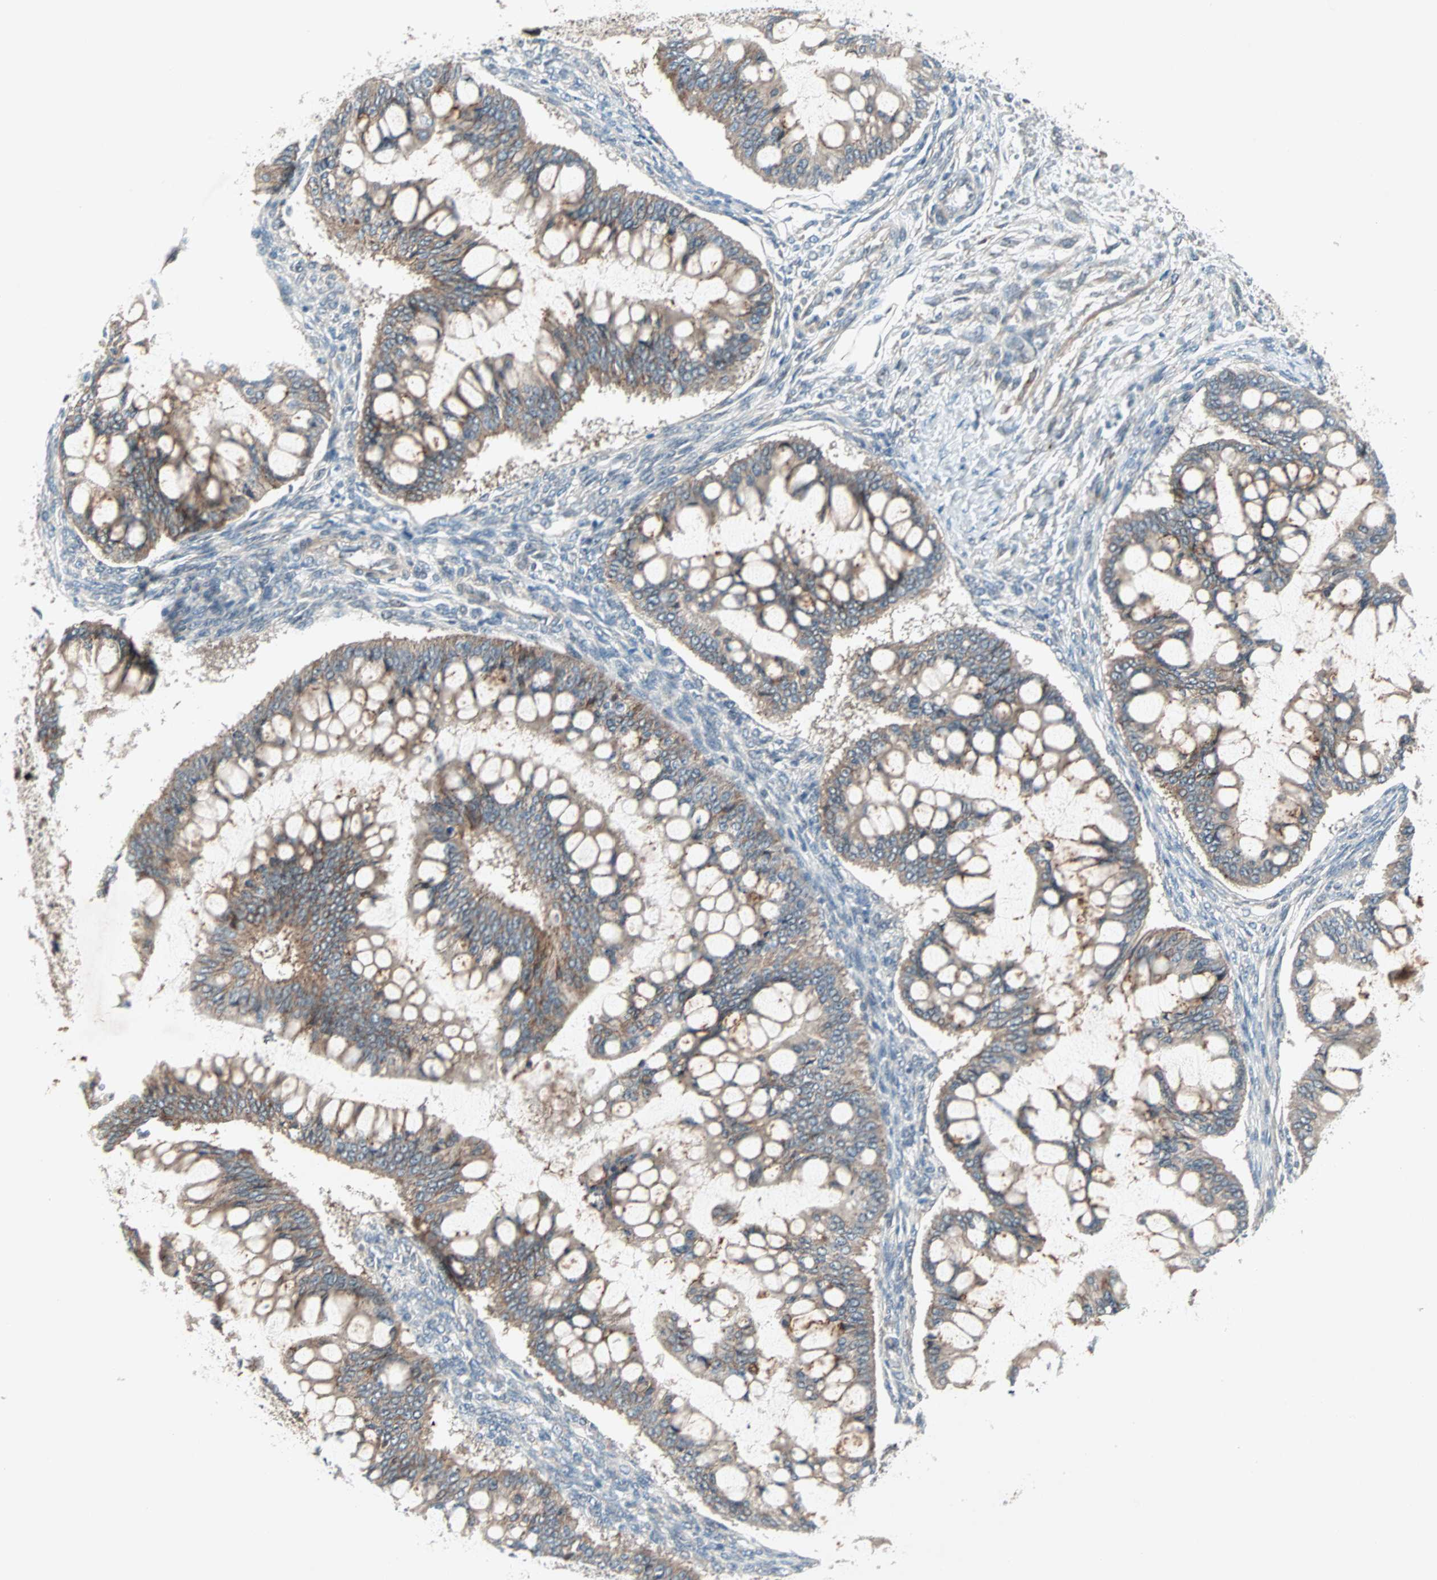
{"staining": {"intensity": "moderate", "quantity": ">75%", "location": "cytoplasmic/membranous"}, "tissue": "ovarian cancer", "cell_type": "Tumor cells", "image_type": "cancer", "snomed": [{"axis": "morphology", "description": "Cystadenocarcinoma, mucinous, NOS"}, {"axis": "topography", "description": "Ovary"}], "caption": "The histopathology image displays staining of ovarian mucinous cystadenocarcinoma, revealing moderate cytoplasmic/membranous protein positivity (brown color) within tumor cells.", "gene": "PGBD1", "patient": {"sex": "female", "age": 73}}